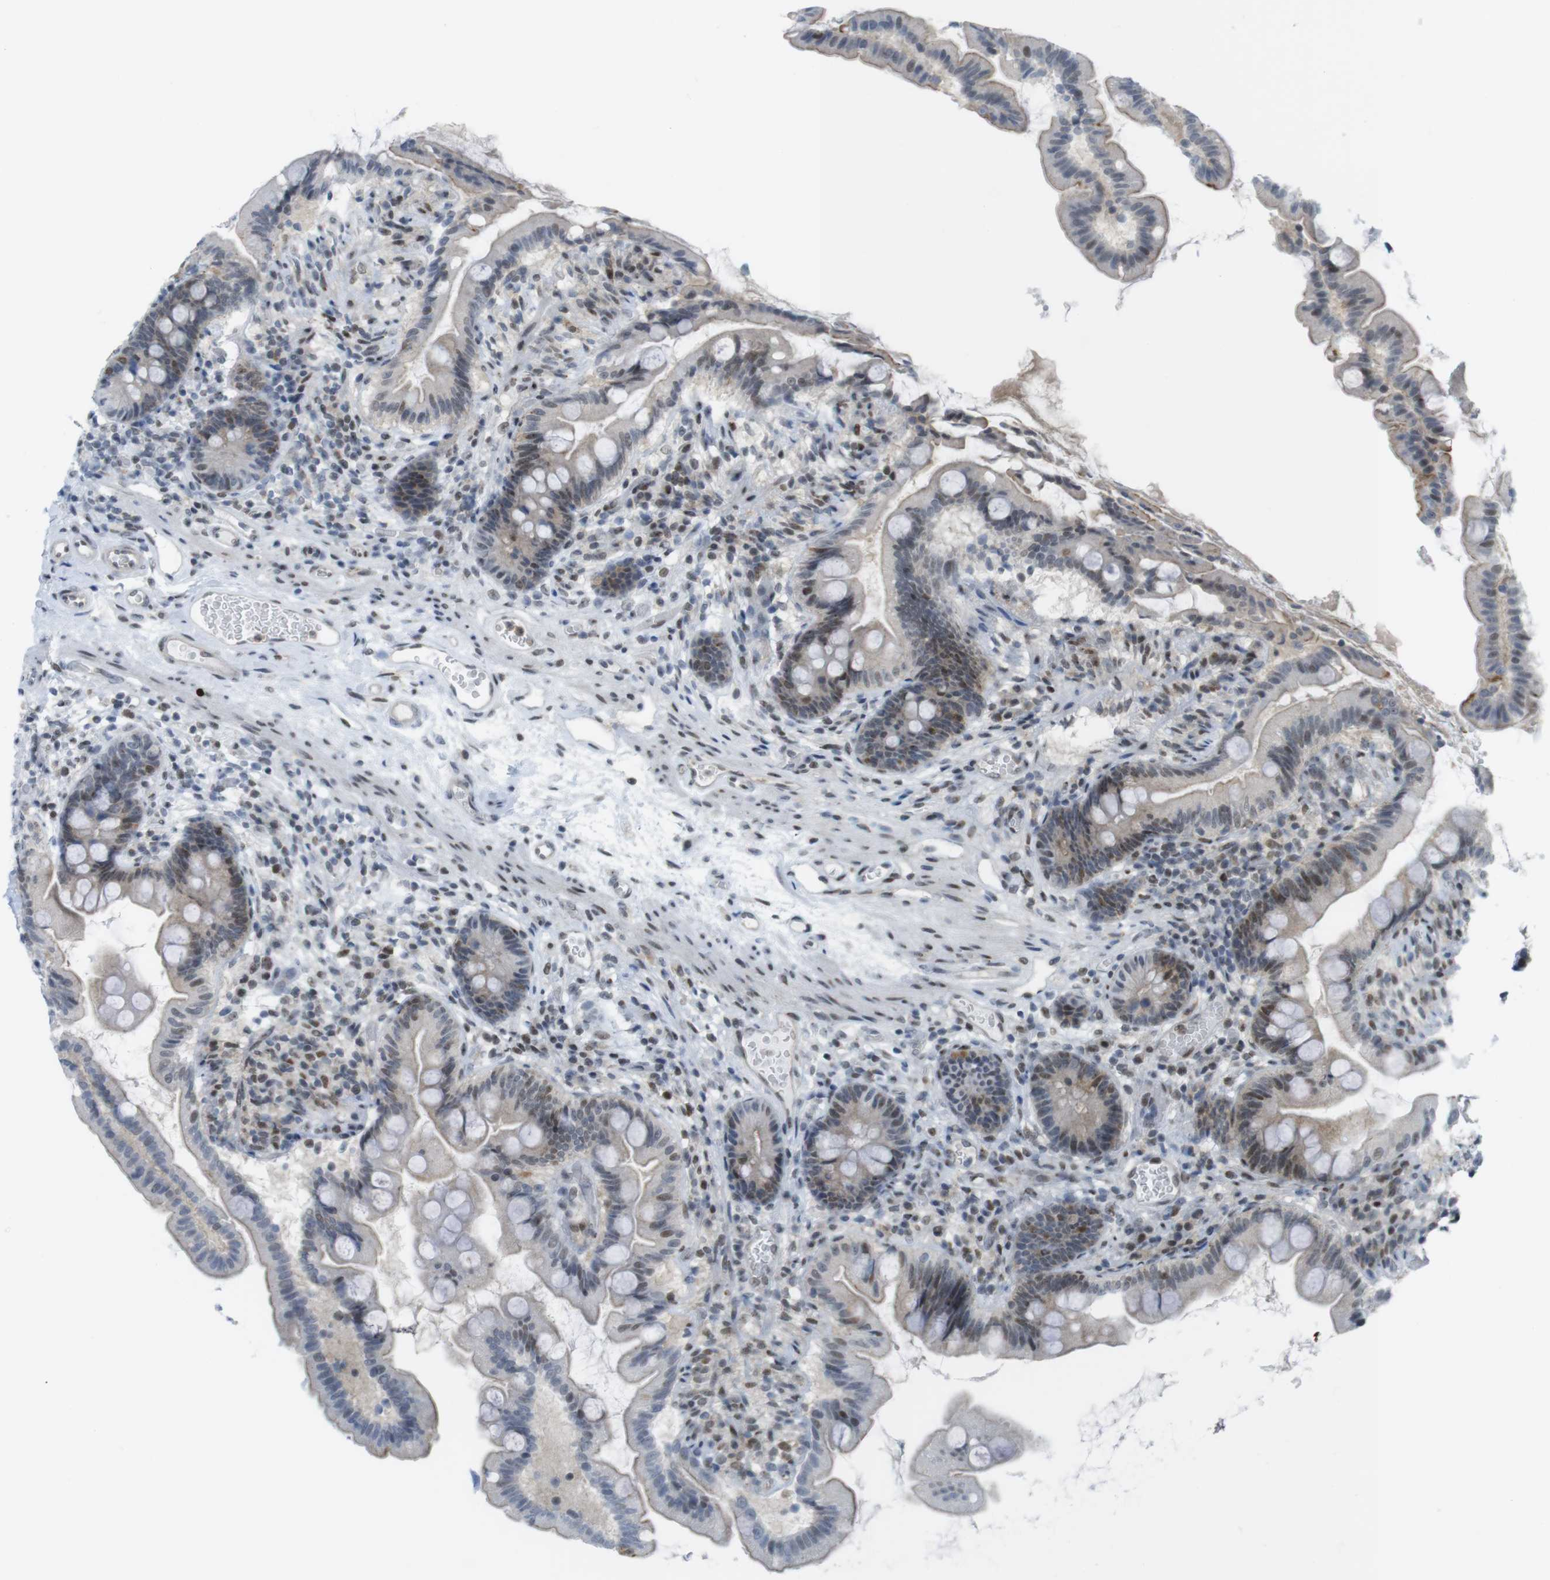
{"staining": {"intensity": "moderate", "quantity": "<25%", "location": "cytoplasmic/membranous,nuclear"}, "tissue": "small intestine", "cell_type": "Glandular cells", "image_type": "normal", "snomed": [{"axis": "morphology", "description": "Normal tissue, NOS"}, {"axis": "topography", "description": "Small intestine"}], "caption": "DAB immunohistochemical staining of normal human small intestine shows moderate cytoplasmic/membranous,nuclear protein staining in approximately <25% of glandular cells. Using DAB (brown) and hematoxylin (blue) stains, captured at high magnification using brightfield microscopy.", "gene": "UBB", "patient": {"sex": "female", "age": 56}}